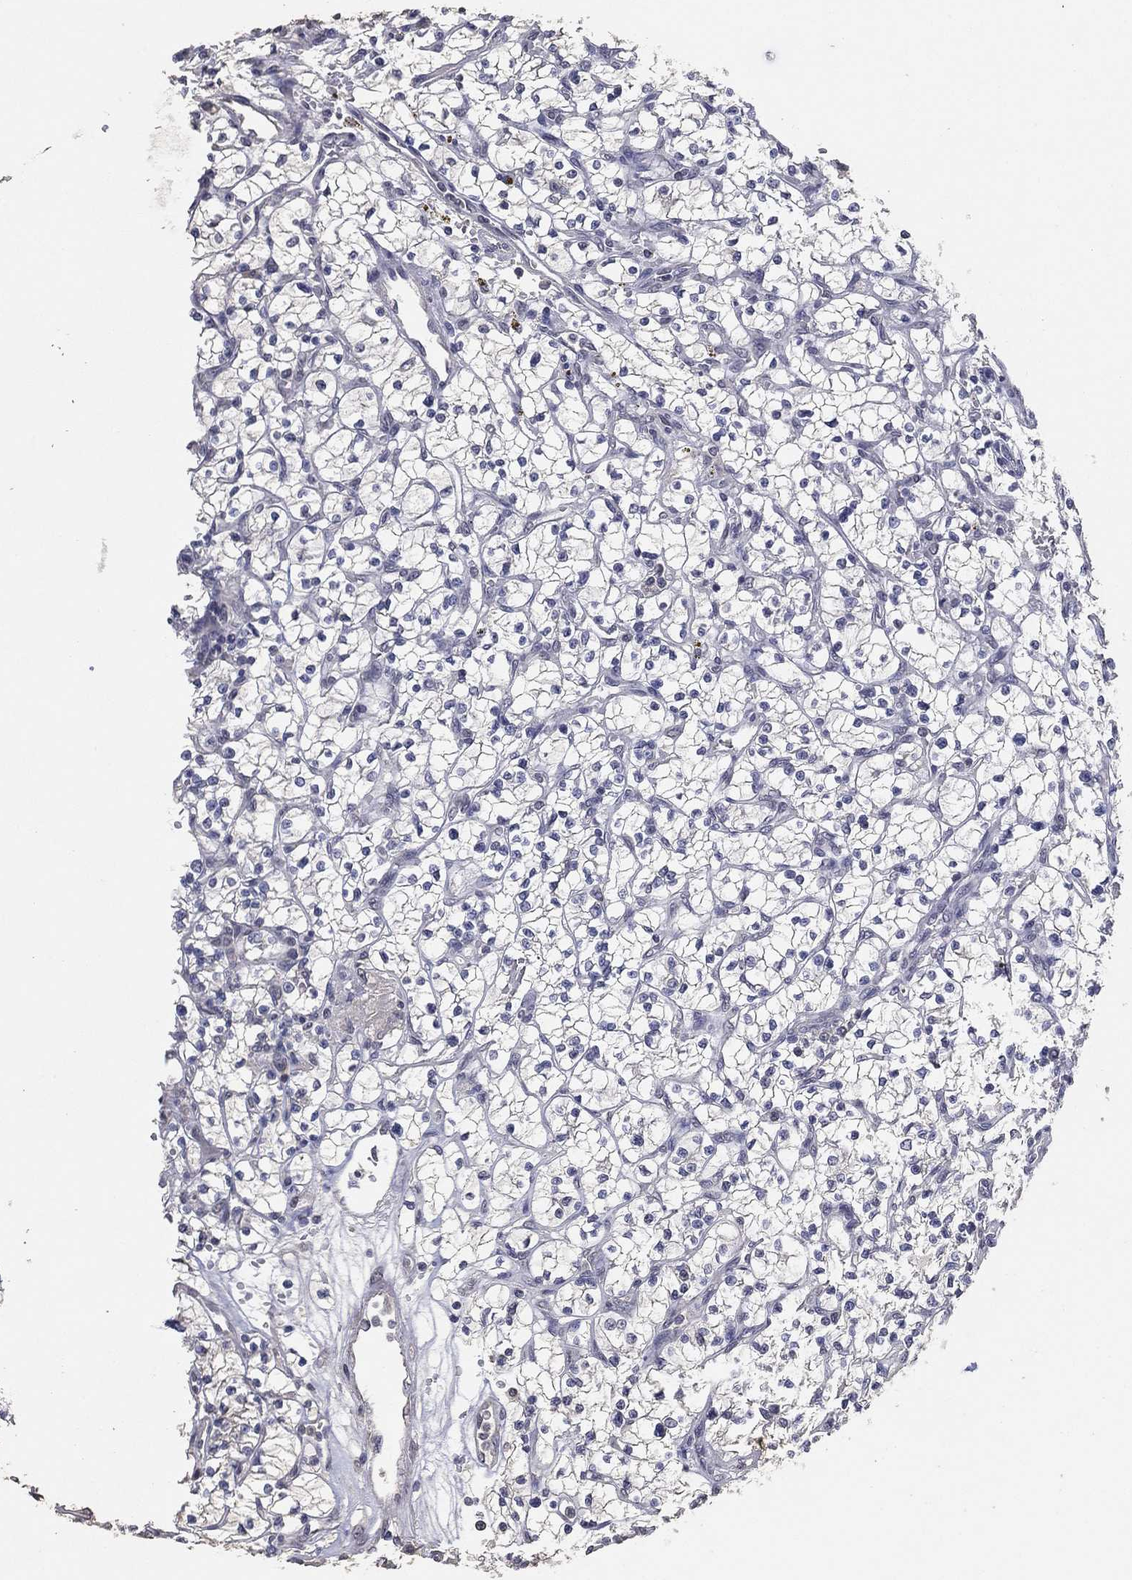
{"staining": {"intensity": "negative", "quantity": "none", "location": "none"}, "tissue": "renal cancer", "cell_type": "Tumor cells", "image_type": "cancer", "snomed": [{"axis": "morphology", "description": "Adenocarcinoma, NOS"}, {"axis": "topography", "description": "Kidney"}], "caption": "This image is of renal cancer stained with immunohistochemistry (IHC) to label a protein in brown with the nuclei are counter-stained blue. There is no positivity in tumor cells.", "gene": "DSG1", "patient": {"sex": "female", "age": 64}}